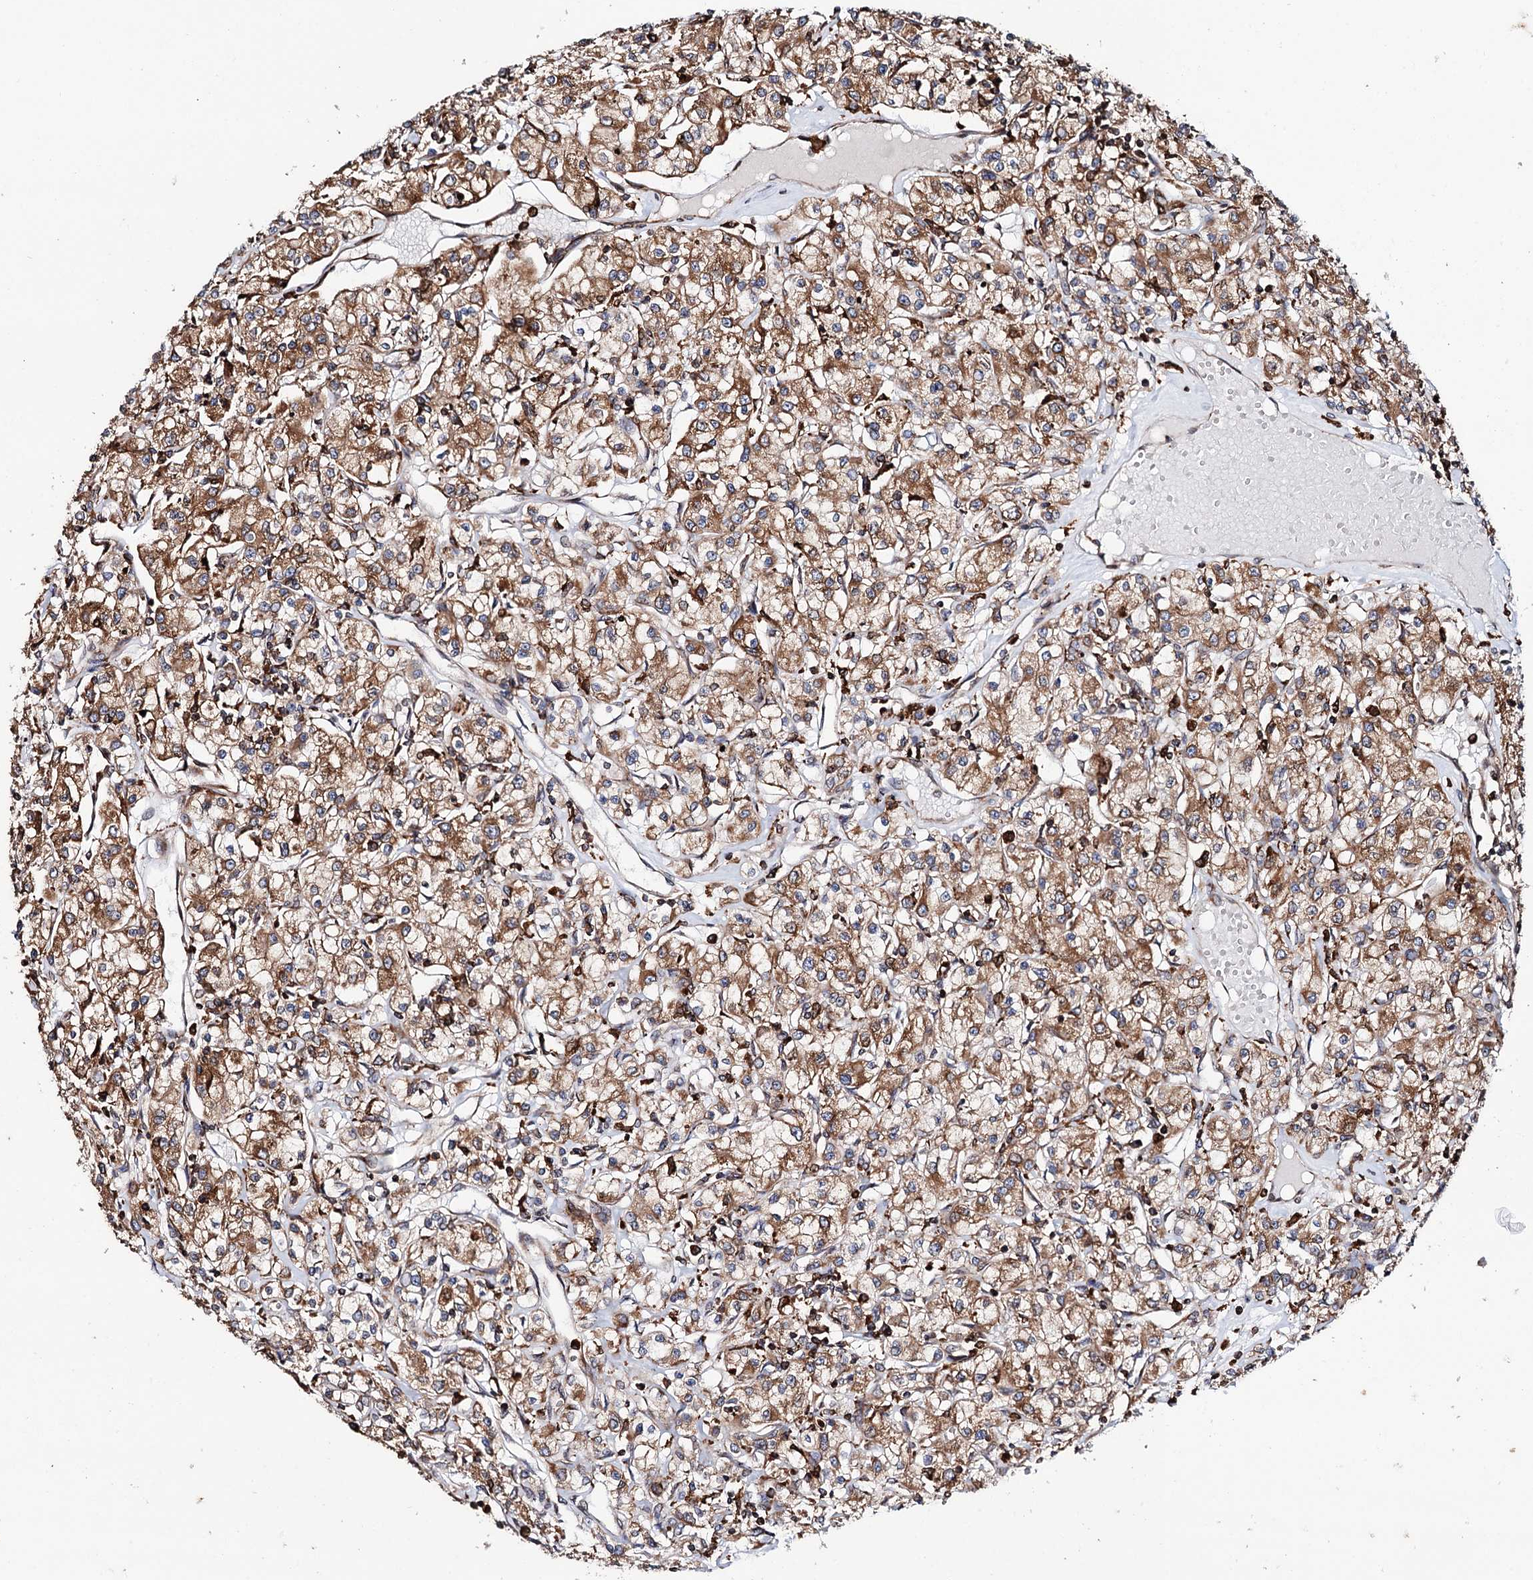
{"staining": {"intensity": "moderate", "quantity": ">75%", "location": "cytoplasmic/membranous"}, "tissue": "renal cancer", "cell_type": "Tumor cells", "image_type": "cancer", "snomed": [{"axis": "morphology", "description": "Adenocarcinoma, NOS"}, {"axis": "topography", "description": "Kidney"}], "caption": "A micrograph of human adenocarcinoma (renal) stained for a protein displays moderate cytoplasmic/membranous brown staining in tumor cells.", "gene": "ERP29", "patient": {"sex": "female", "age": 59}}